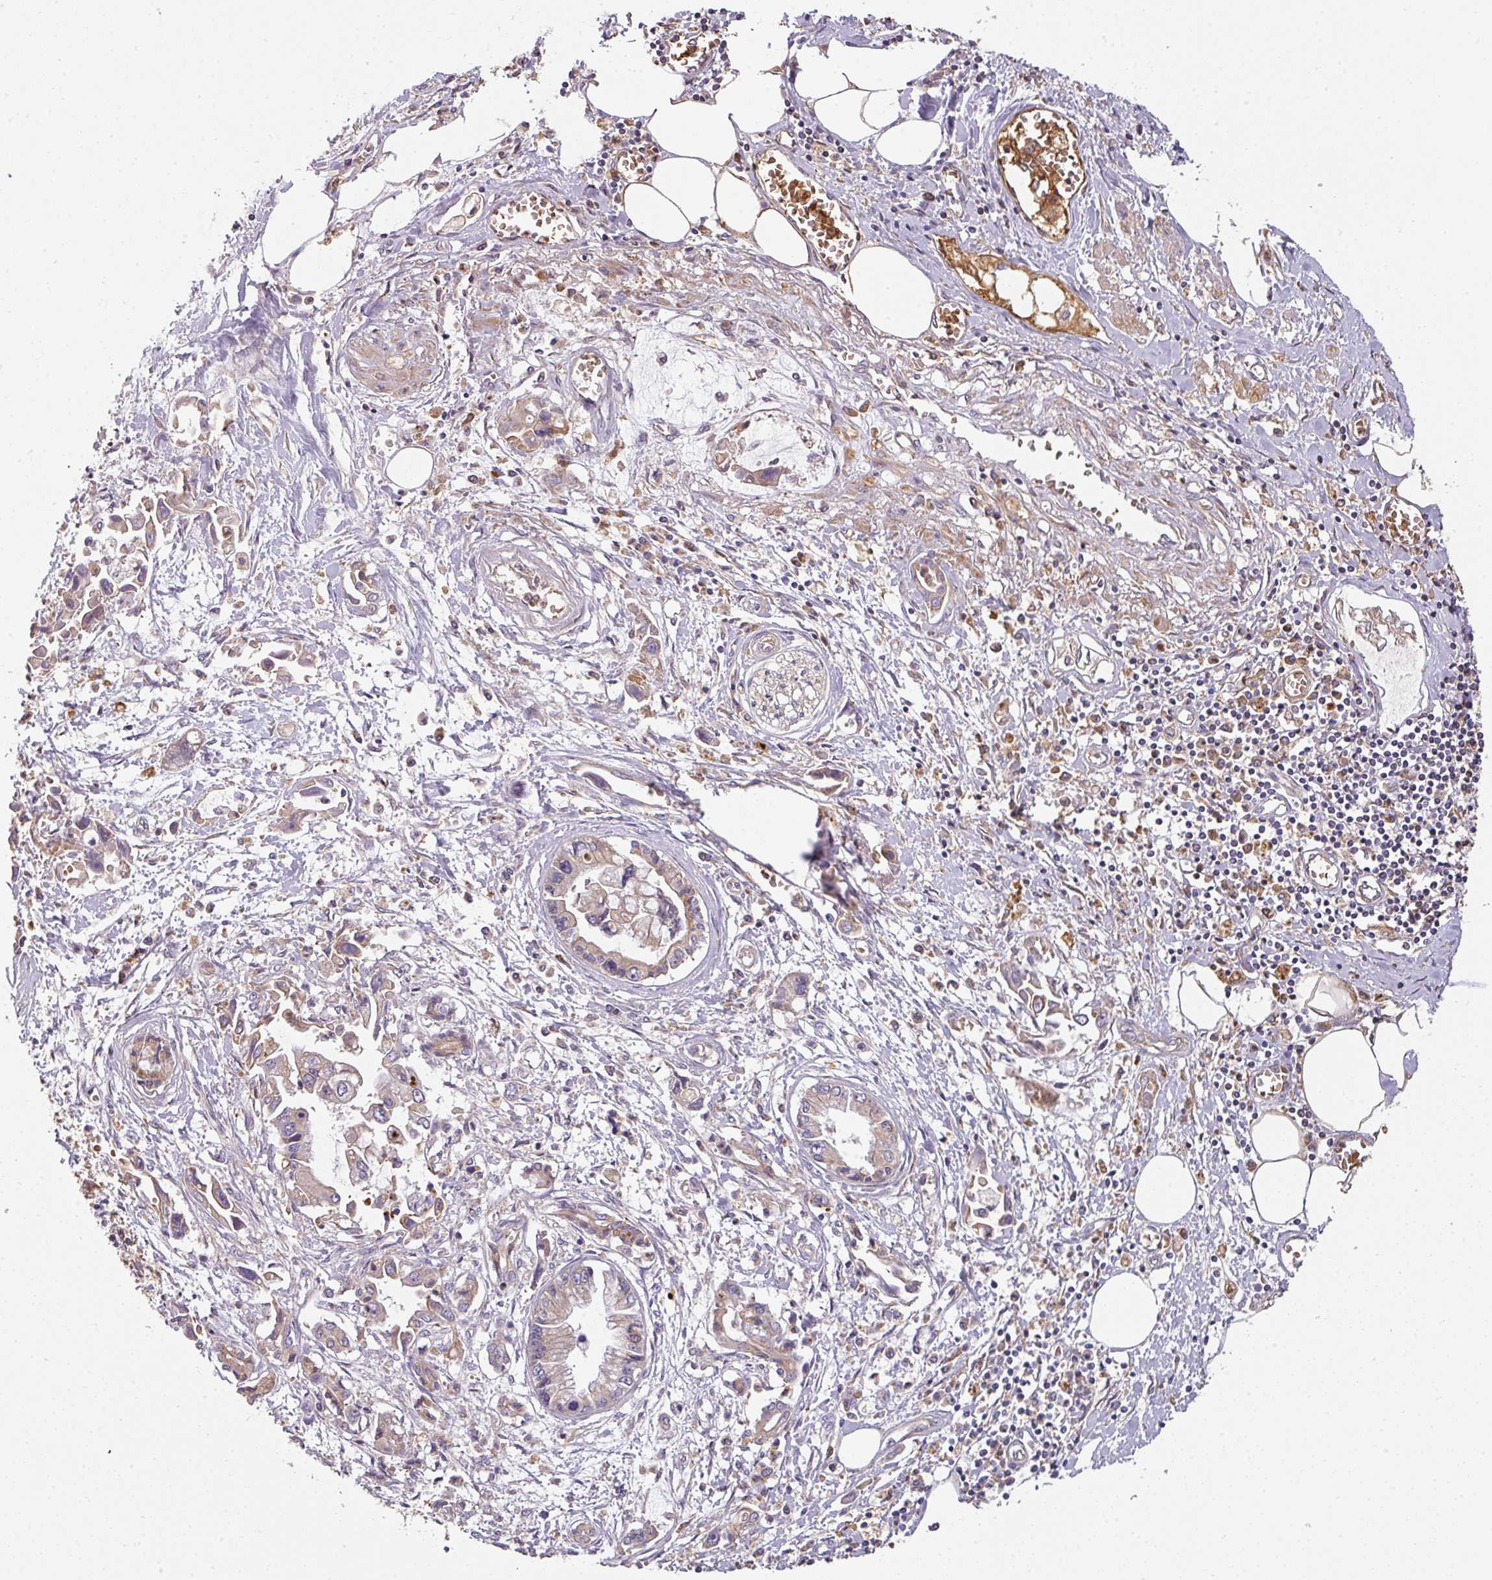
{"staining": {"intensity": "weak", "quantity": "<25%", "location": "cytoplasmic/membranous"}, "tissue": "pancreatic cancer", "cell_type": "Tumor cells", "image_type": "cancer", "snomed": [{"axis": "morphology", "description": "Adenocarcinoma, NOS"}, {"axis": "topography", "description": "Pancreas"}], "caption": "IHC of adenocarcinoma (pancreatic) exhibits no positivity in tumor cells.", "gene": "ZNF266", "patient": {"sex": "male", "age": 84}}